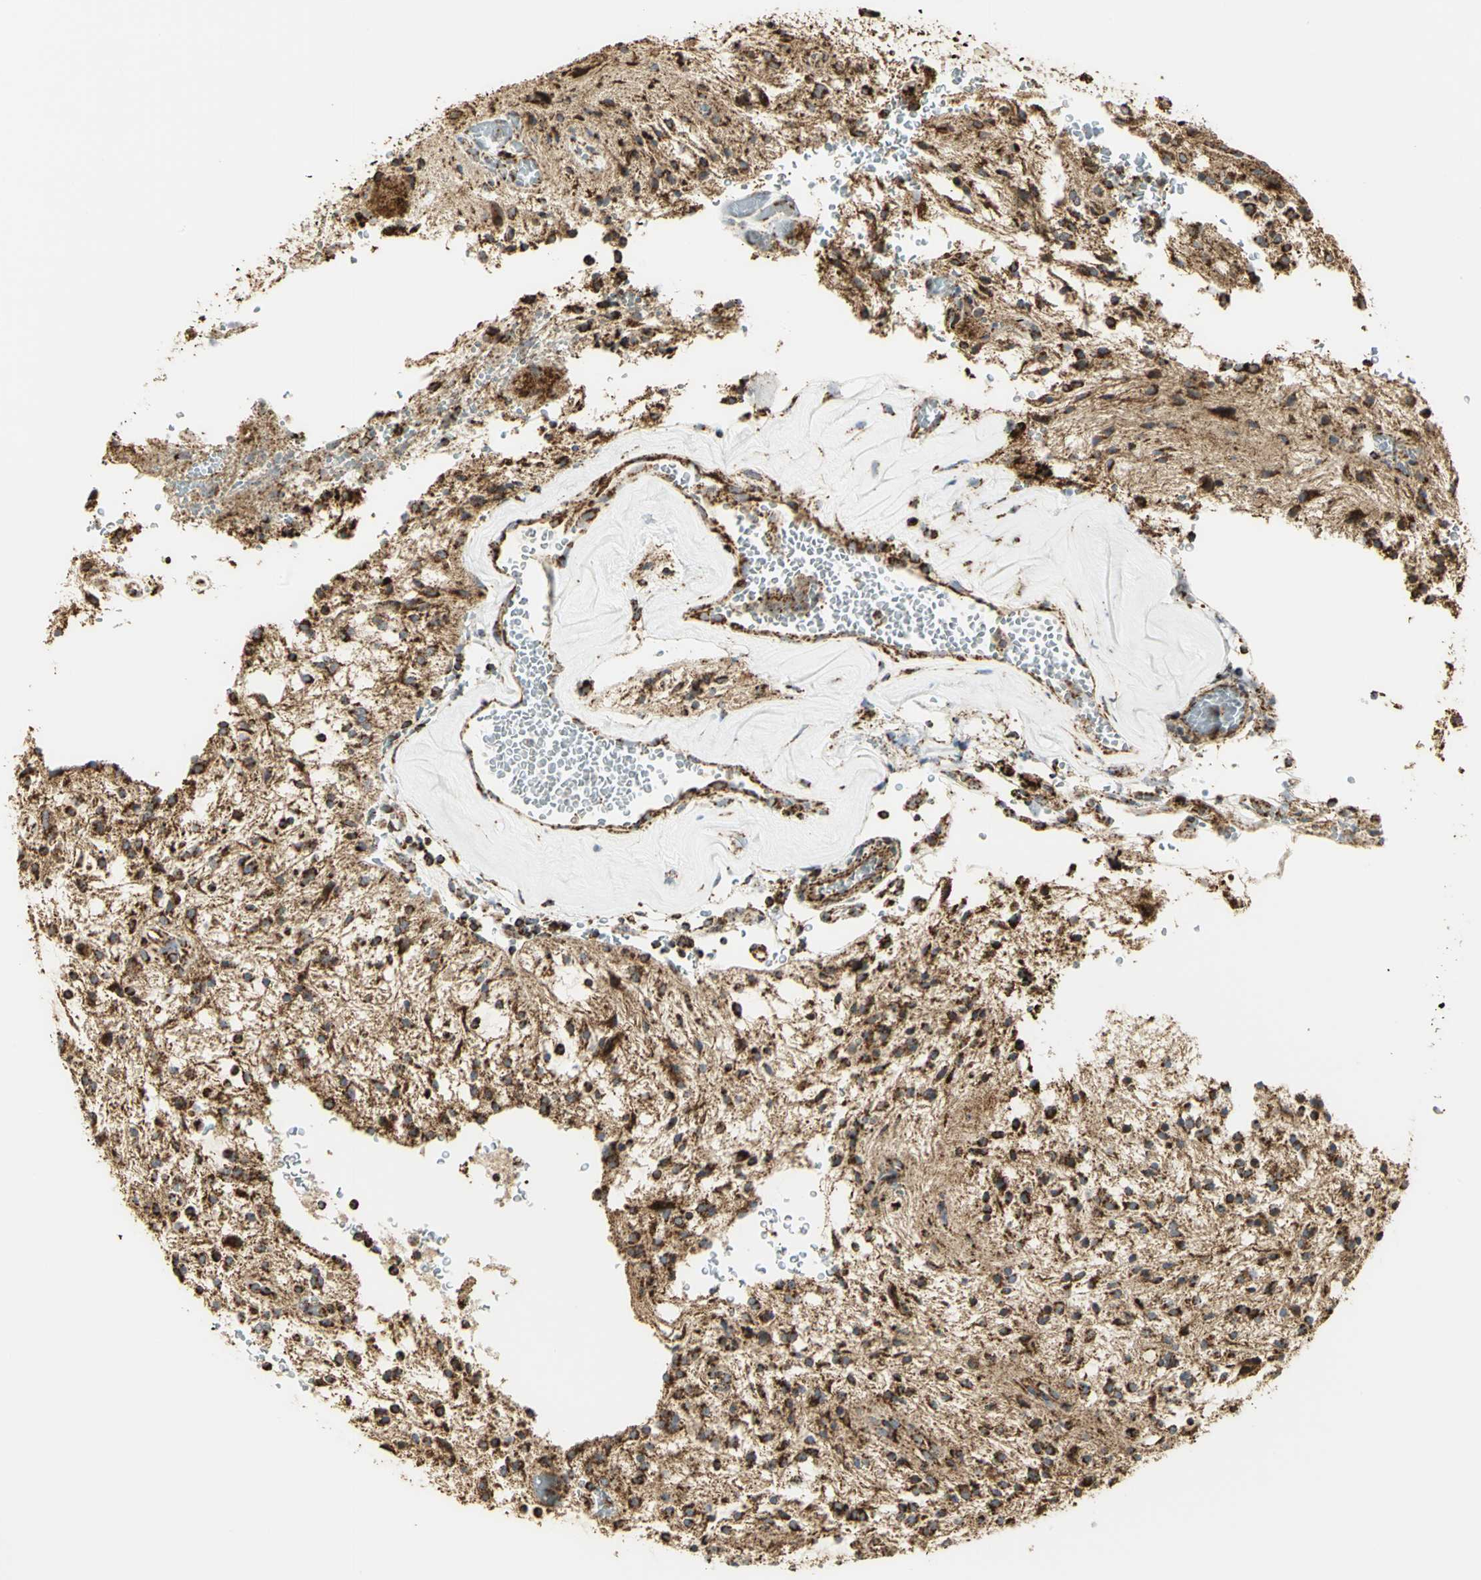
{"staining": {"intensity": "strong", "quantity": ">75%", "location": "cytoplasmic/membranous"}, "tissue": "glioma", "cell_type": "Tumor cells", "image_type": "cancer", "snomed": [{"axis": "morphology", "description": "Glioma, malignant, NOS"}, {"axis": "topography", "description": "Cerebellum"}], "caption": "Tumor cells exhibit strong cytoplasmic/membranous positivity in approximately >75% of cells in glioma (malignant). (IHC, brightfield microscopy, high magnification).", "gene": "VDAC1", "patient": {"sex": "female", "age": 10}}